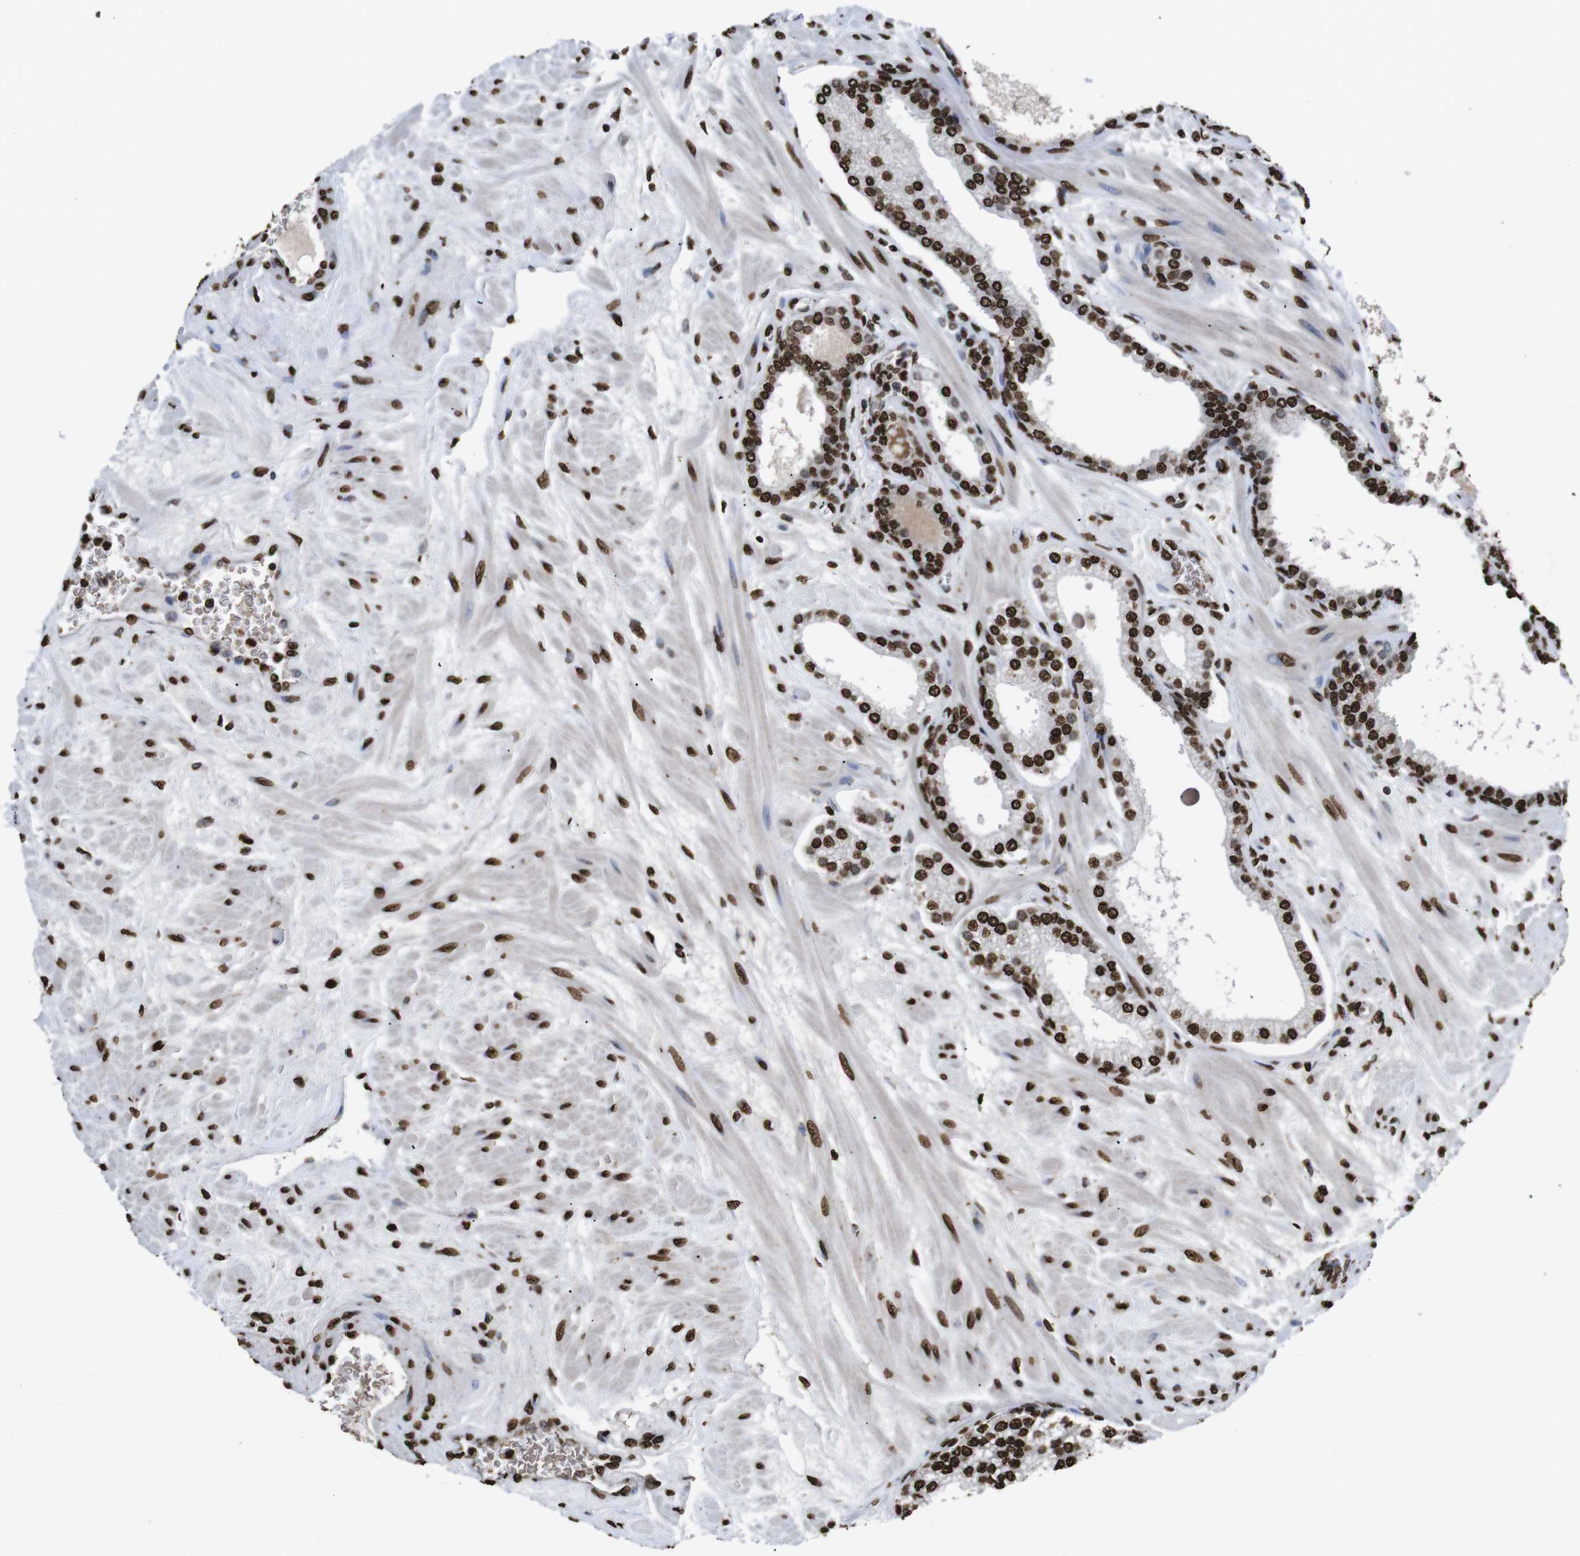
{"staining": {"intensity": "strong", "quantity": ">75%", "location": "nuclear"}, "tissue": "prostate", "cell_type": "Glandular cells", "image_type": "normal", "snomed": [{"axis": "morphology", "description": "Normal tissue, NOS"}, {"axis": "morphology", "description": "Urothelial carcinoma, Low grade"}, {"axis": "topography", "description": "Urinary bladder"}, {"axis": "topography", "description": "Prostate"}], "caption": "Protein expression analysis of normal prostate shows strong nuclear staining in approximately >75% of glandular cells.", "gene": "MDM2", "patient": {"sex": "male", "age": 60}}